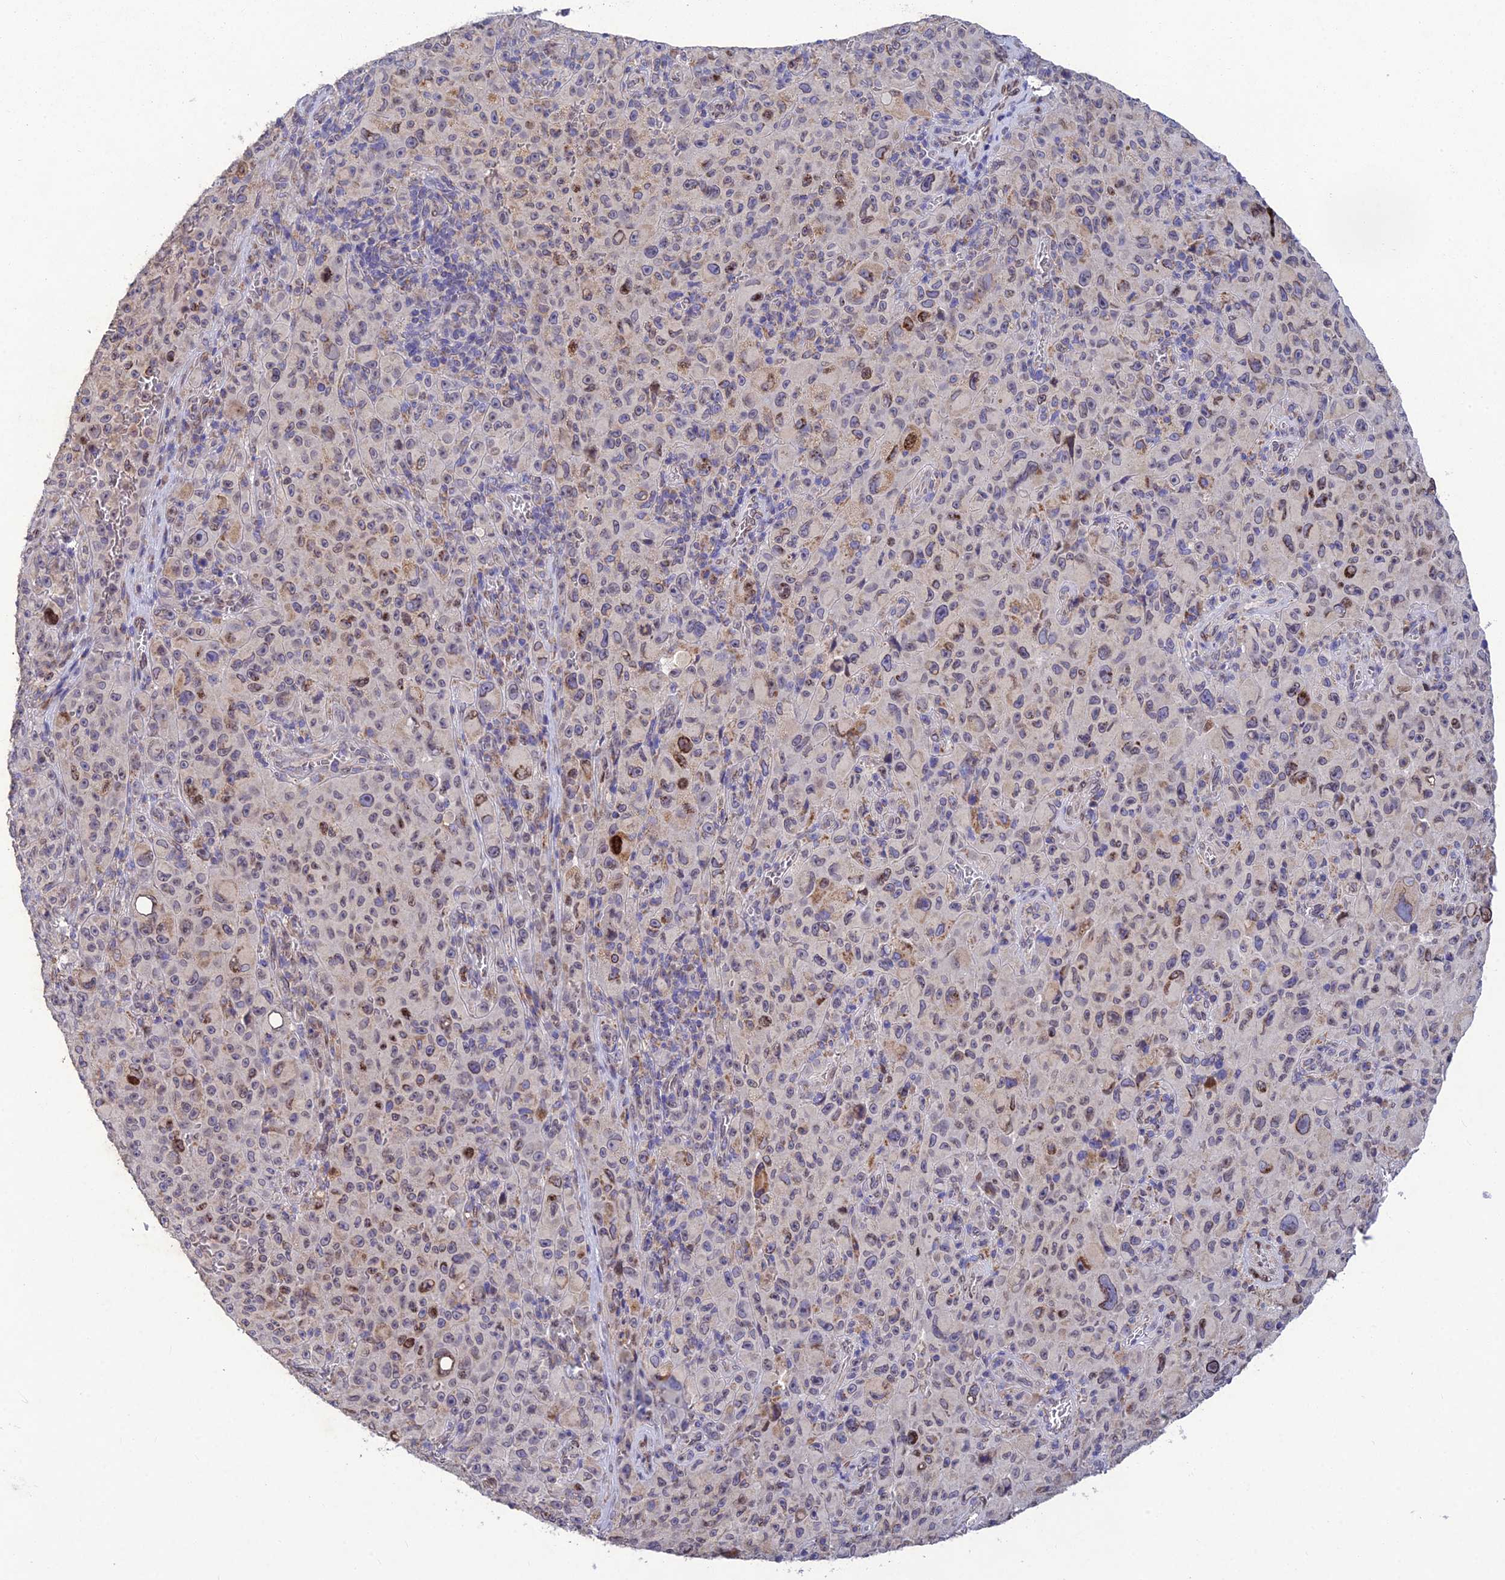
{"staining": {"intensity": "moderate", "quantity": "<25%", "location": "cytoplasmic/membranous,nuclear"}, "tissue": "melanoma", "cell_type": "Tumor cells", "image_type": "cancer", "snomed": [{"axis": "morphology", "description": "Malignant melanoma, NOS"}, {"axis": "topography", "description": "Skin"}], "caption": "An image showing moderate cytoplasmic/membranous and nuclear expression in about <25% of tumor cells in malignant melanoma, as visualized by brown immunohistochemical staining.", "gene": "MGAT2", "patient": {"sex": "female", "age": 82}}